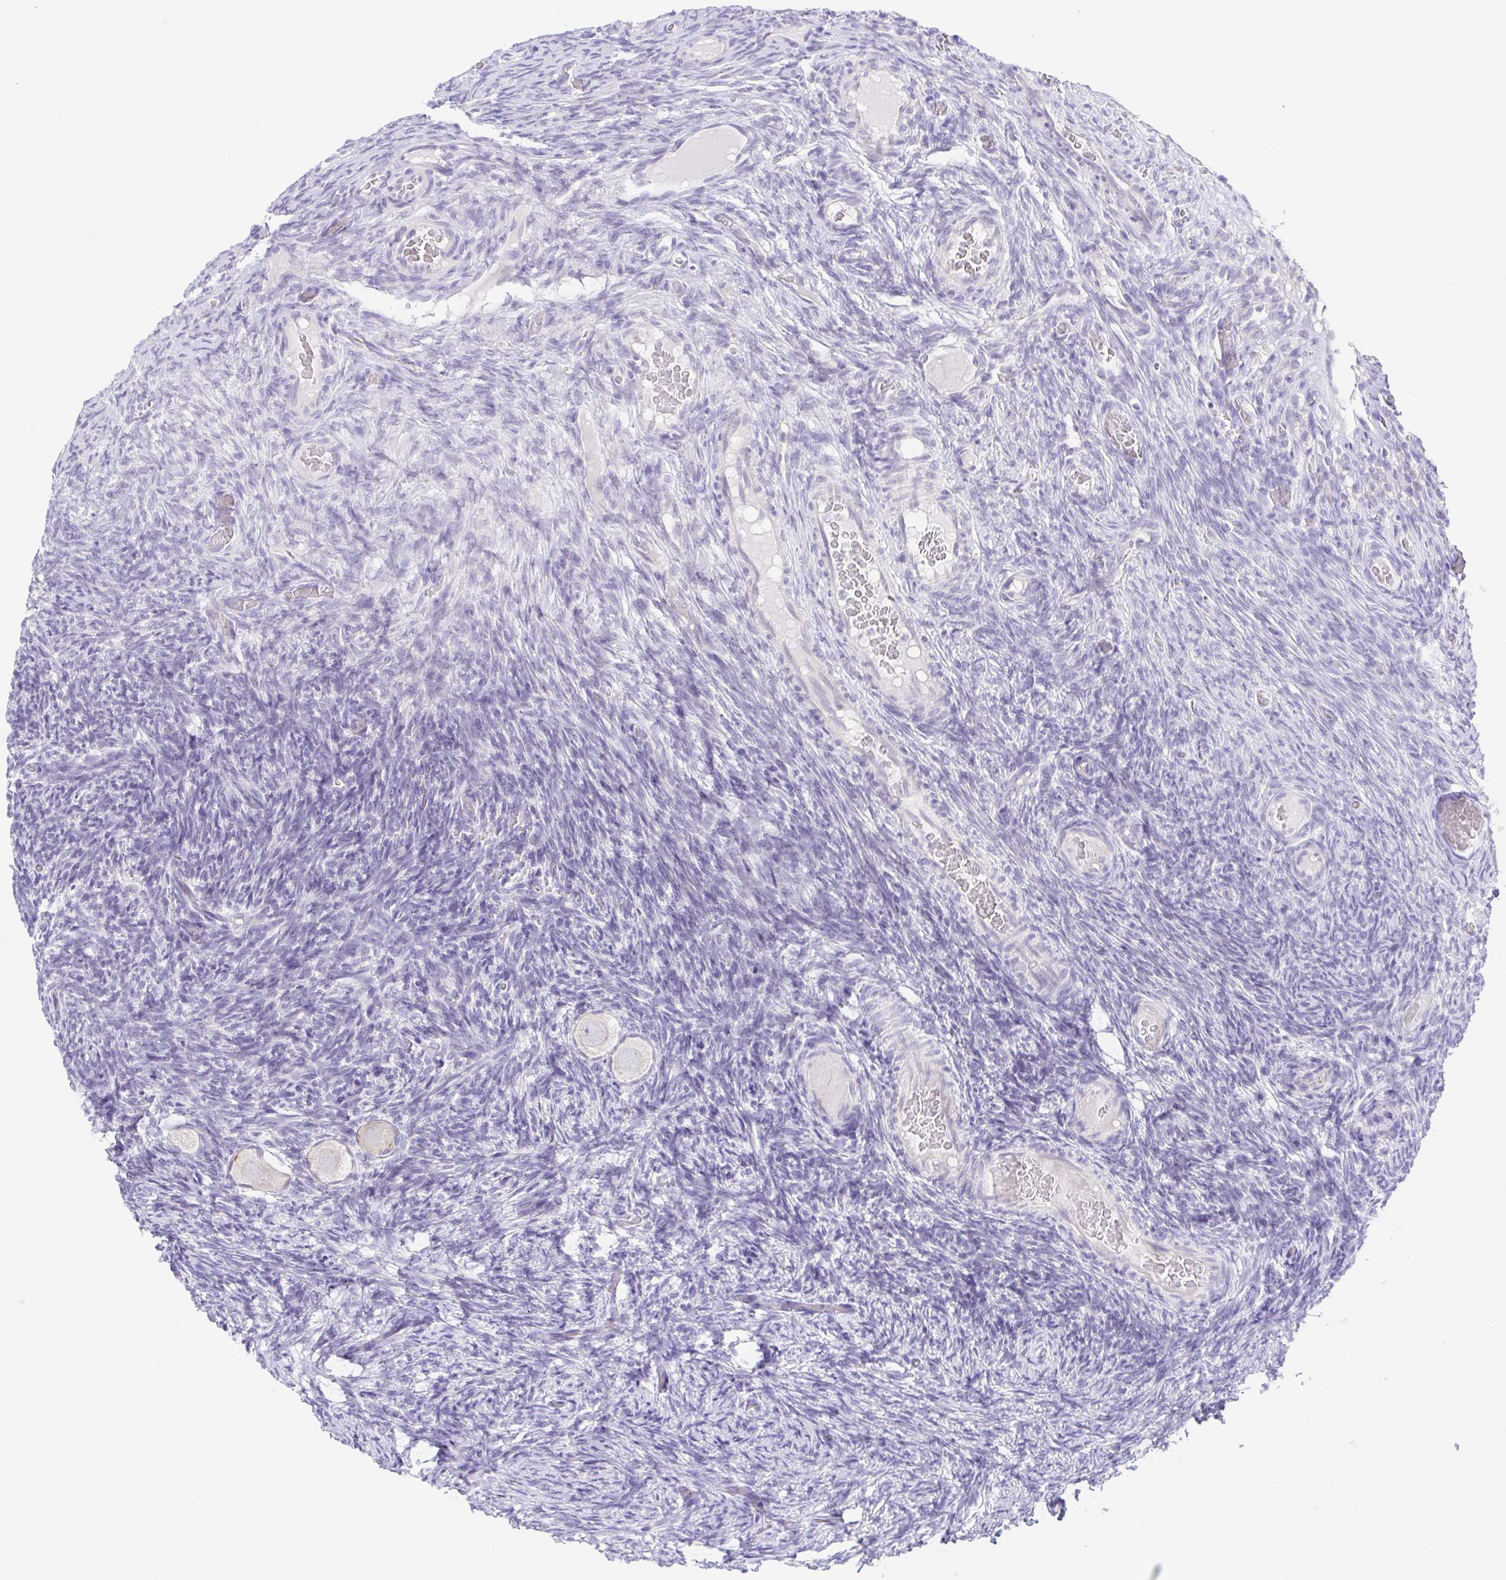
{"staining": {"intensity": "negative", "quantity": "none", "location": "none"}, "tissue": "ovary", "cell_type": "Follicle cells", "image_type": "normal", "snomed": [{"axis": "morphology", "description": "Normal tissue, NOS"}, {"axis": "topography", "description": "Ovary"}], "caption": "Immunohistochemistry image of unremarkable ovary: ovary stained with DAB shows no significant protein positivity in follicle cells. The staining was performed using DAB to visualize the protein expression in brown, while the nuclei were stained in blue with hematoxylin (Magnification: 20x).", "gene": "KRTDAP", "patient": {"sex": "female", "age": 34}}